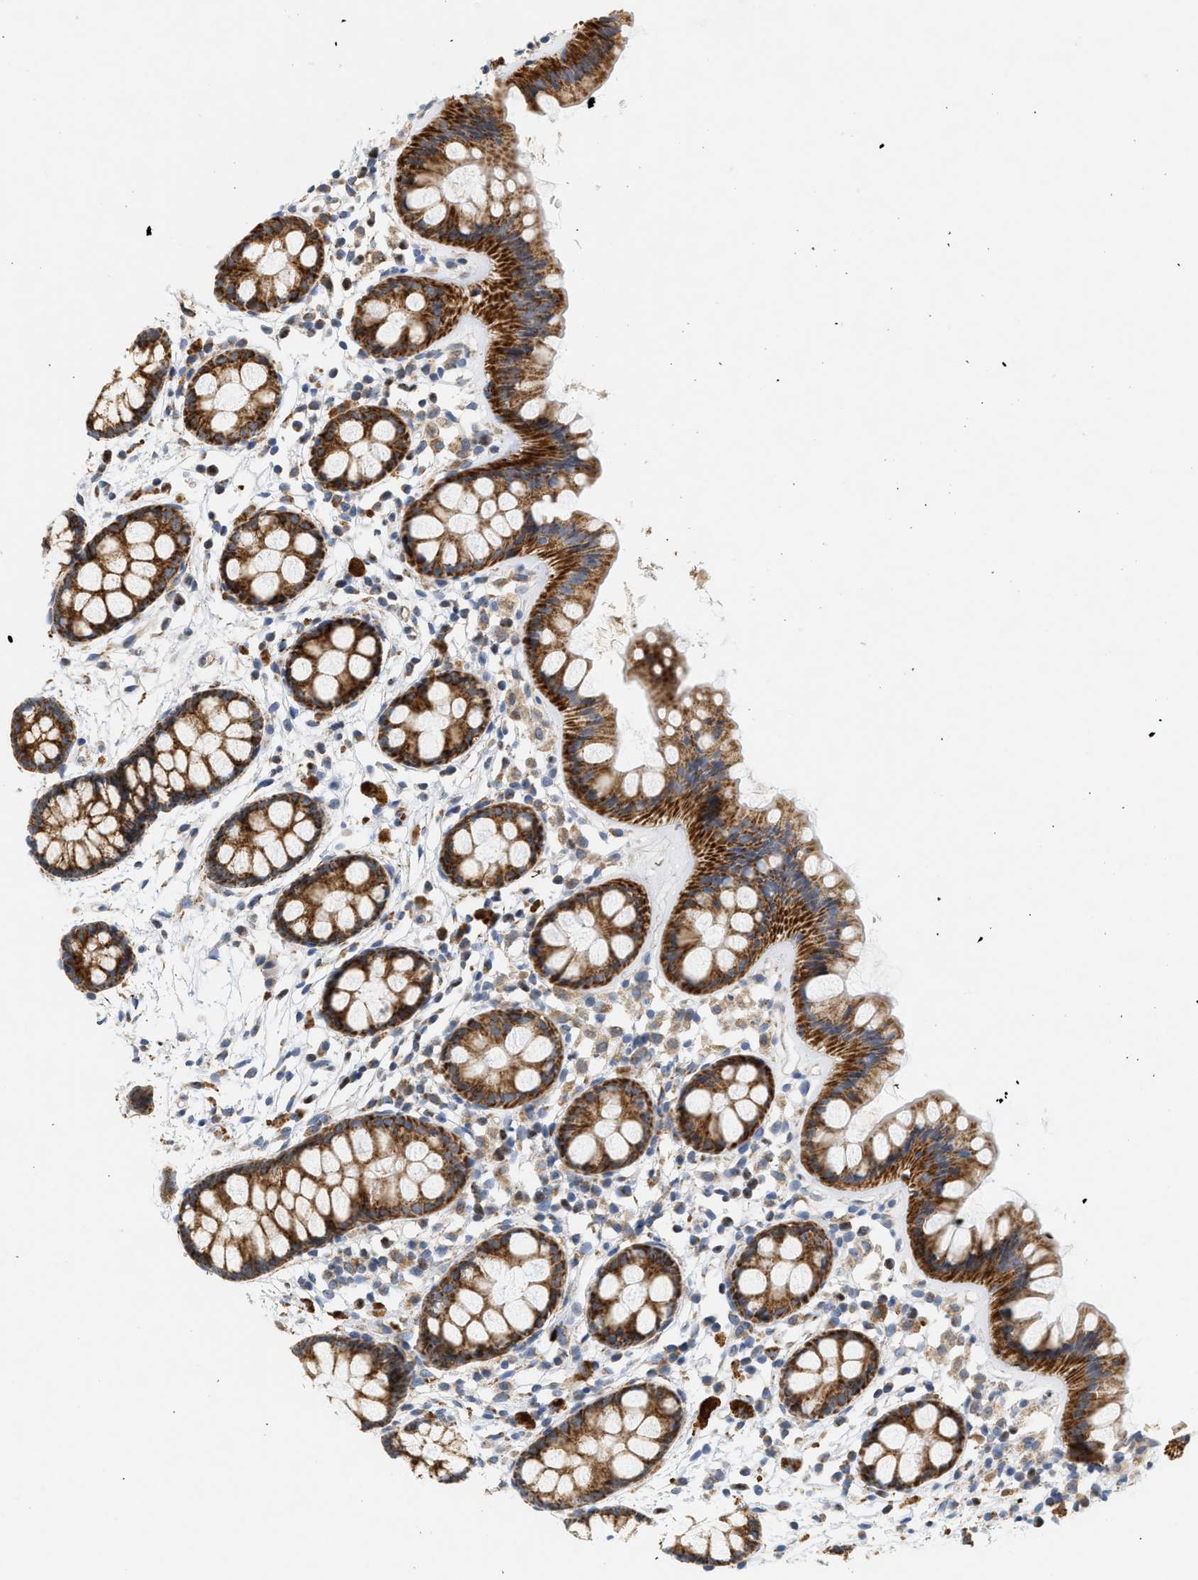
{"staining": {"intensity": "strong", "quantity": ">75%", "location": "cytoplasmic/membranous"}, "tissue": "rectum", "cell_type": "Glandular cells", "image_type": "normal", "snomed": [{"axis": "morphology", "description": "Normal tissue, NOS"}, {"axis": "topography", "description": "Rectum"}], "caption": "Immunohistochemistry image of benign rectum: rectum stained using immunohistochemistry (IHC) displays high levels of strong protein expression localized specifically in the cytoplasmic/membranous of glandular cells, appearing as a cytoplasmic/membranous brown color.", "gene": "MCU", "patient": {"sex": "female", "age": 66}}